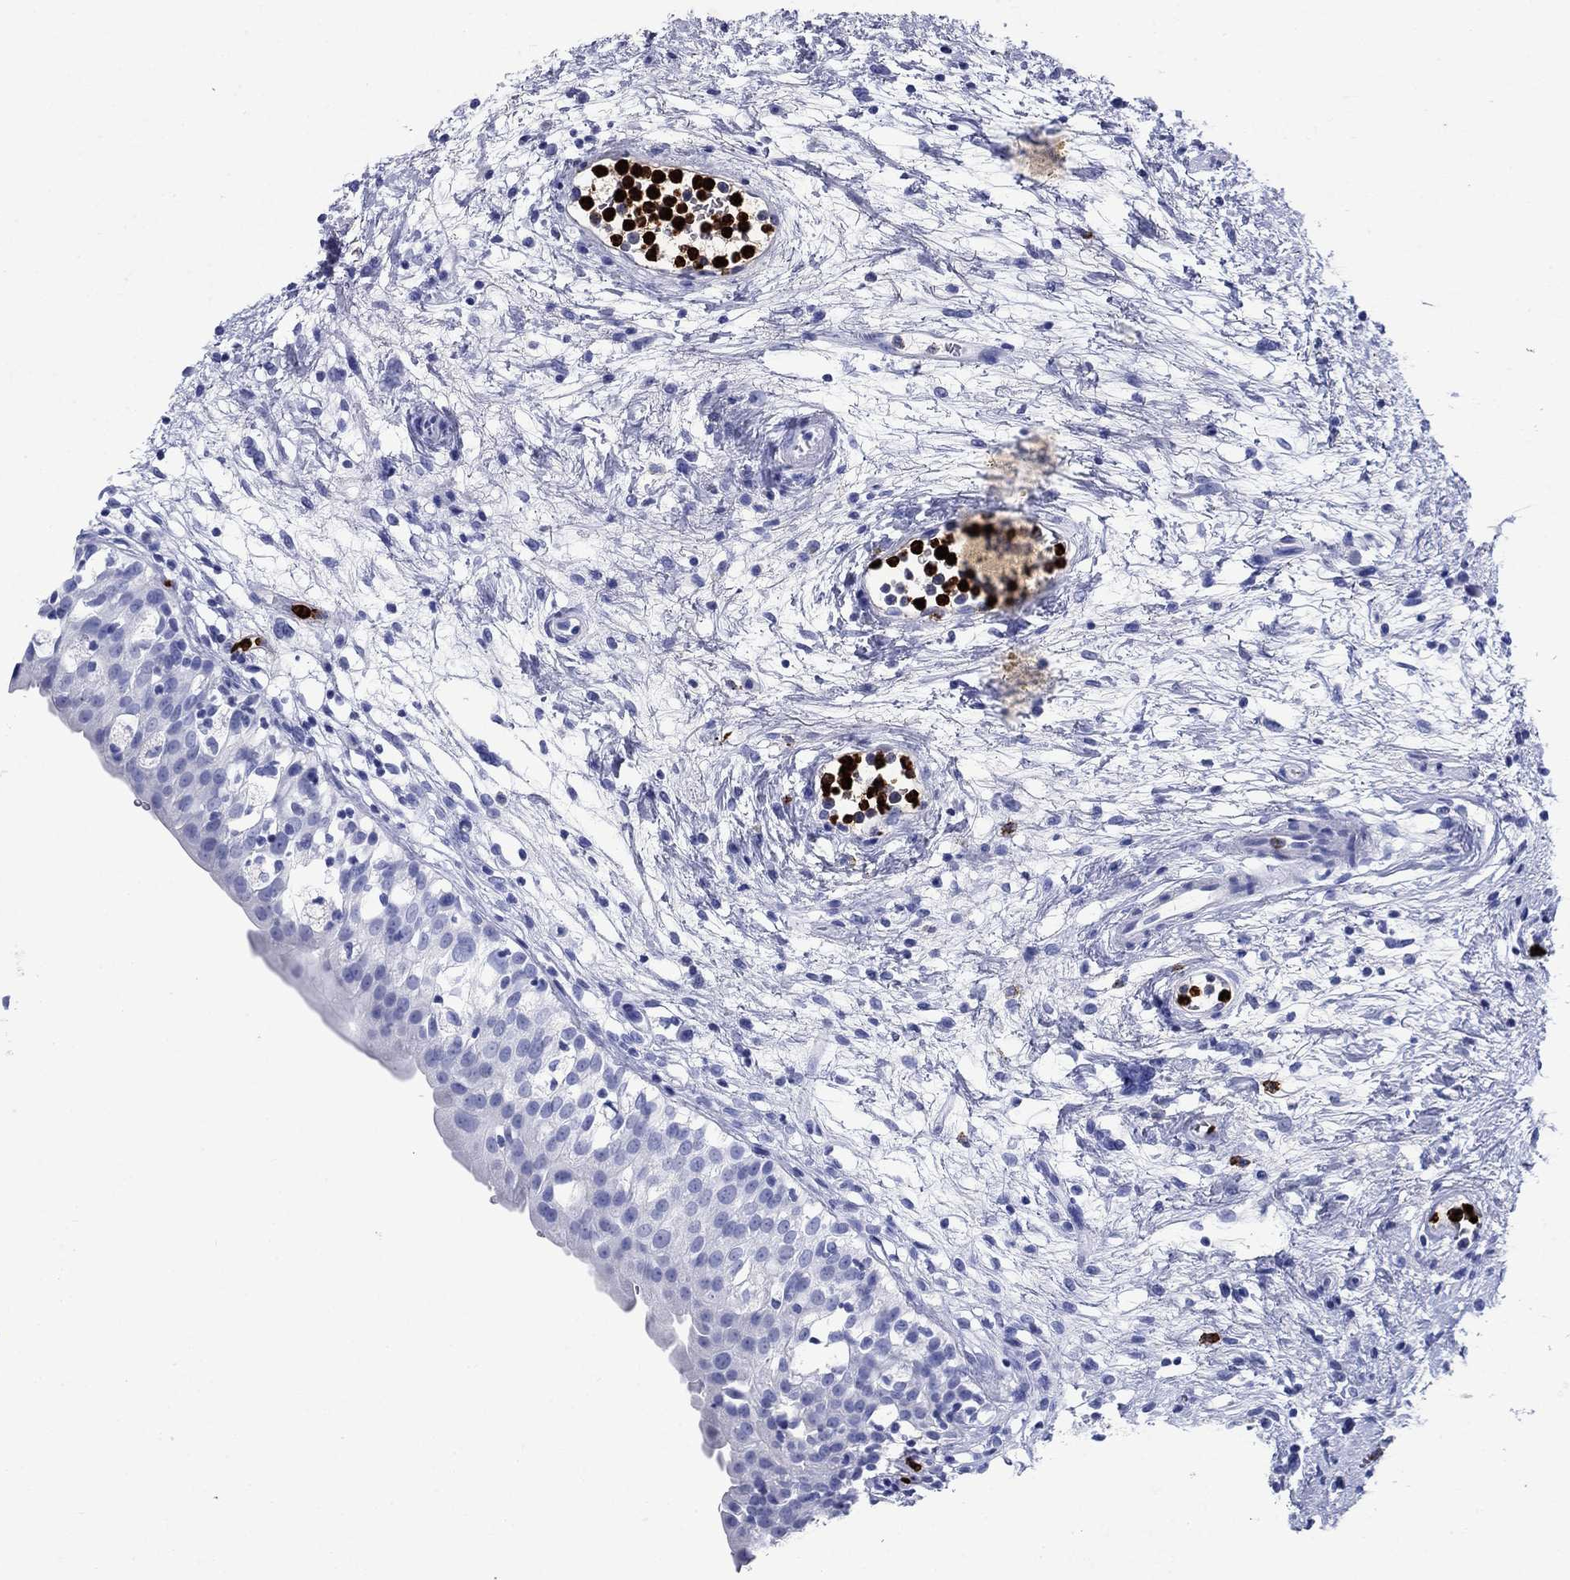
{"staining": {"intensity": "negative", "quantity": "none", "location": "none"}, "tissue": "urinary bladder", "cell_type": "Urothelial cells", "image_type": "normal", "snomed": [{"axis": "morphology", "description": "Normal tissue, NOS"}, {"axis": "topography", "description": "Urinary bladder"}], "caption": "The histopathology image demonstrates no significant positivity in urothelial cells of urinary bladder.", "gene": "AZU1", "patient": {"sex": "male", "age": 76}}